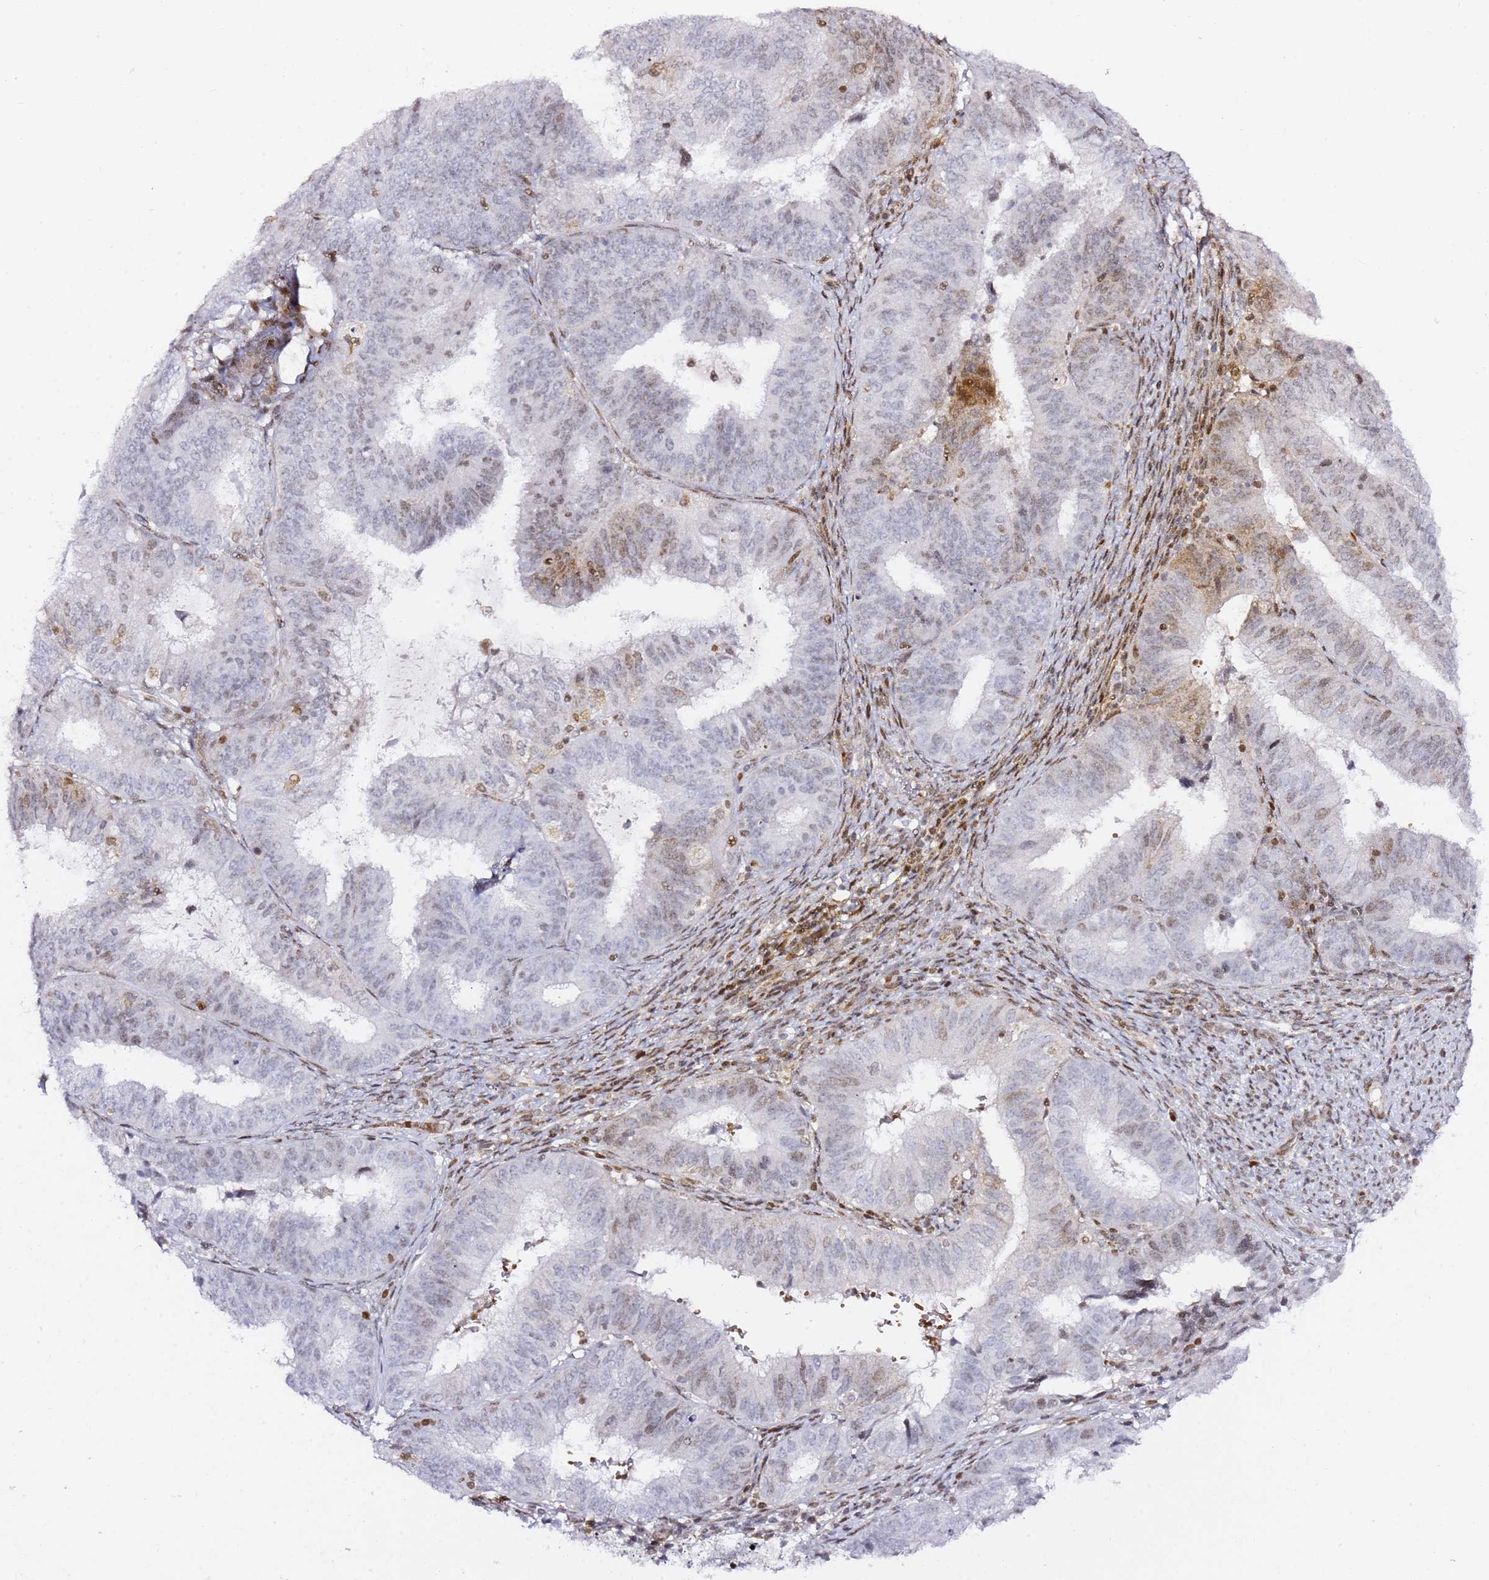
{"staining": {"intensity": "moderate", "quantity": "<25%", "location": "nuclear"}, "tissue": "endometrial cancer", "cell_type": "Tumor cells", "image_type": "cancer", "snomed": [{"axis": "morphology", "description": "Adenocarcinoma, NOS"}, {"axis": "topography", "description": "Endometrium"}], "caption": "The image reveals a brown stain indicating the presence of a protein in the nuclear of tumor cells in adenocarcinoma (endometrial). The staining was performed using DAB, with brown indicating positive protein expression. Nuclei are stained blue with hematoxylin.", "gene": "GBP2", "patient": {"sex": "female", "age": 51}}